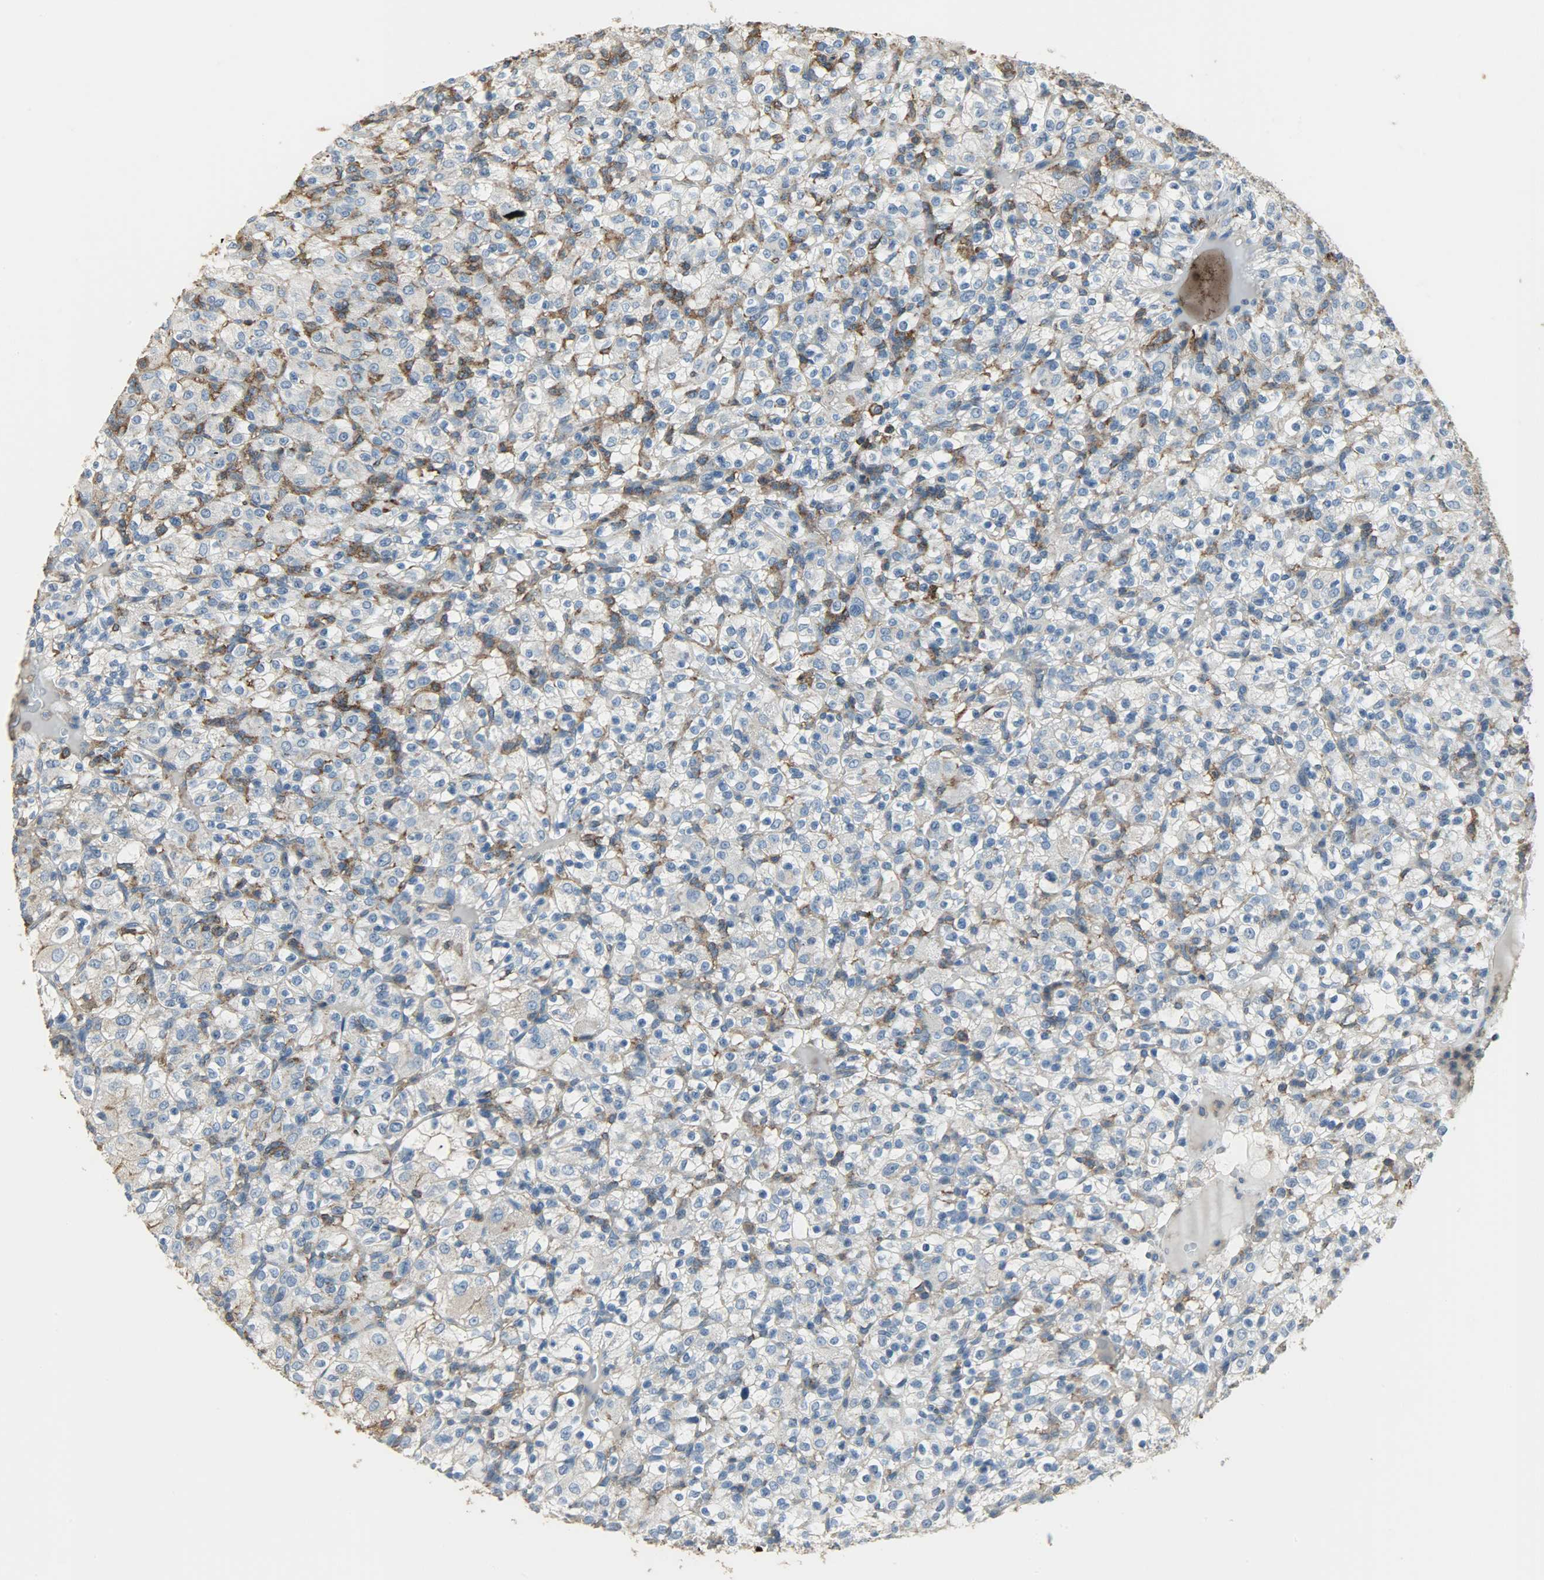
{"staining": {"intensity": "weak", "quantity": ">75%", "location": "cytoplasmic/membranous"}, "tissue": "renal cancer", "cell_type": "Tumor cells", "image_type": "cancer", "snomed": [{"axis": "morphology", "description": "Normal tissue, NOS"}, {"axis": "morphology", "description": "Adenocarcinoma, NOS"}, {"axis": "topography", "description": "Kidney"}], "caption": "Immunohistochemistry (DAB (3,3'-diaminobenzidine)) staining of human renal cancer (adenocarcinoma) exhibits weak cytoplasmic/membranous protein expression in about >75% of tumor cells.", "gene": "DNAJA4", "patient": {"sex": "female", "age": 72}}